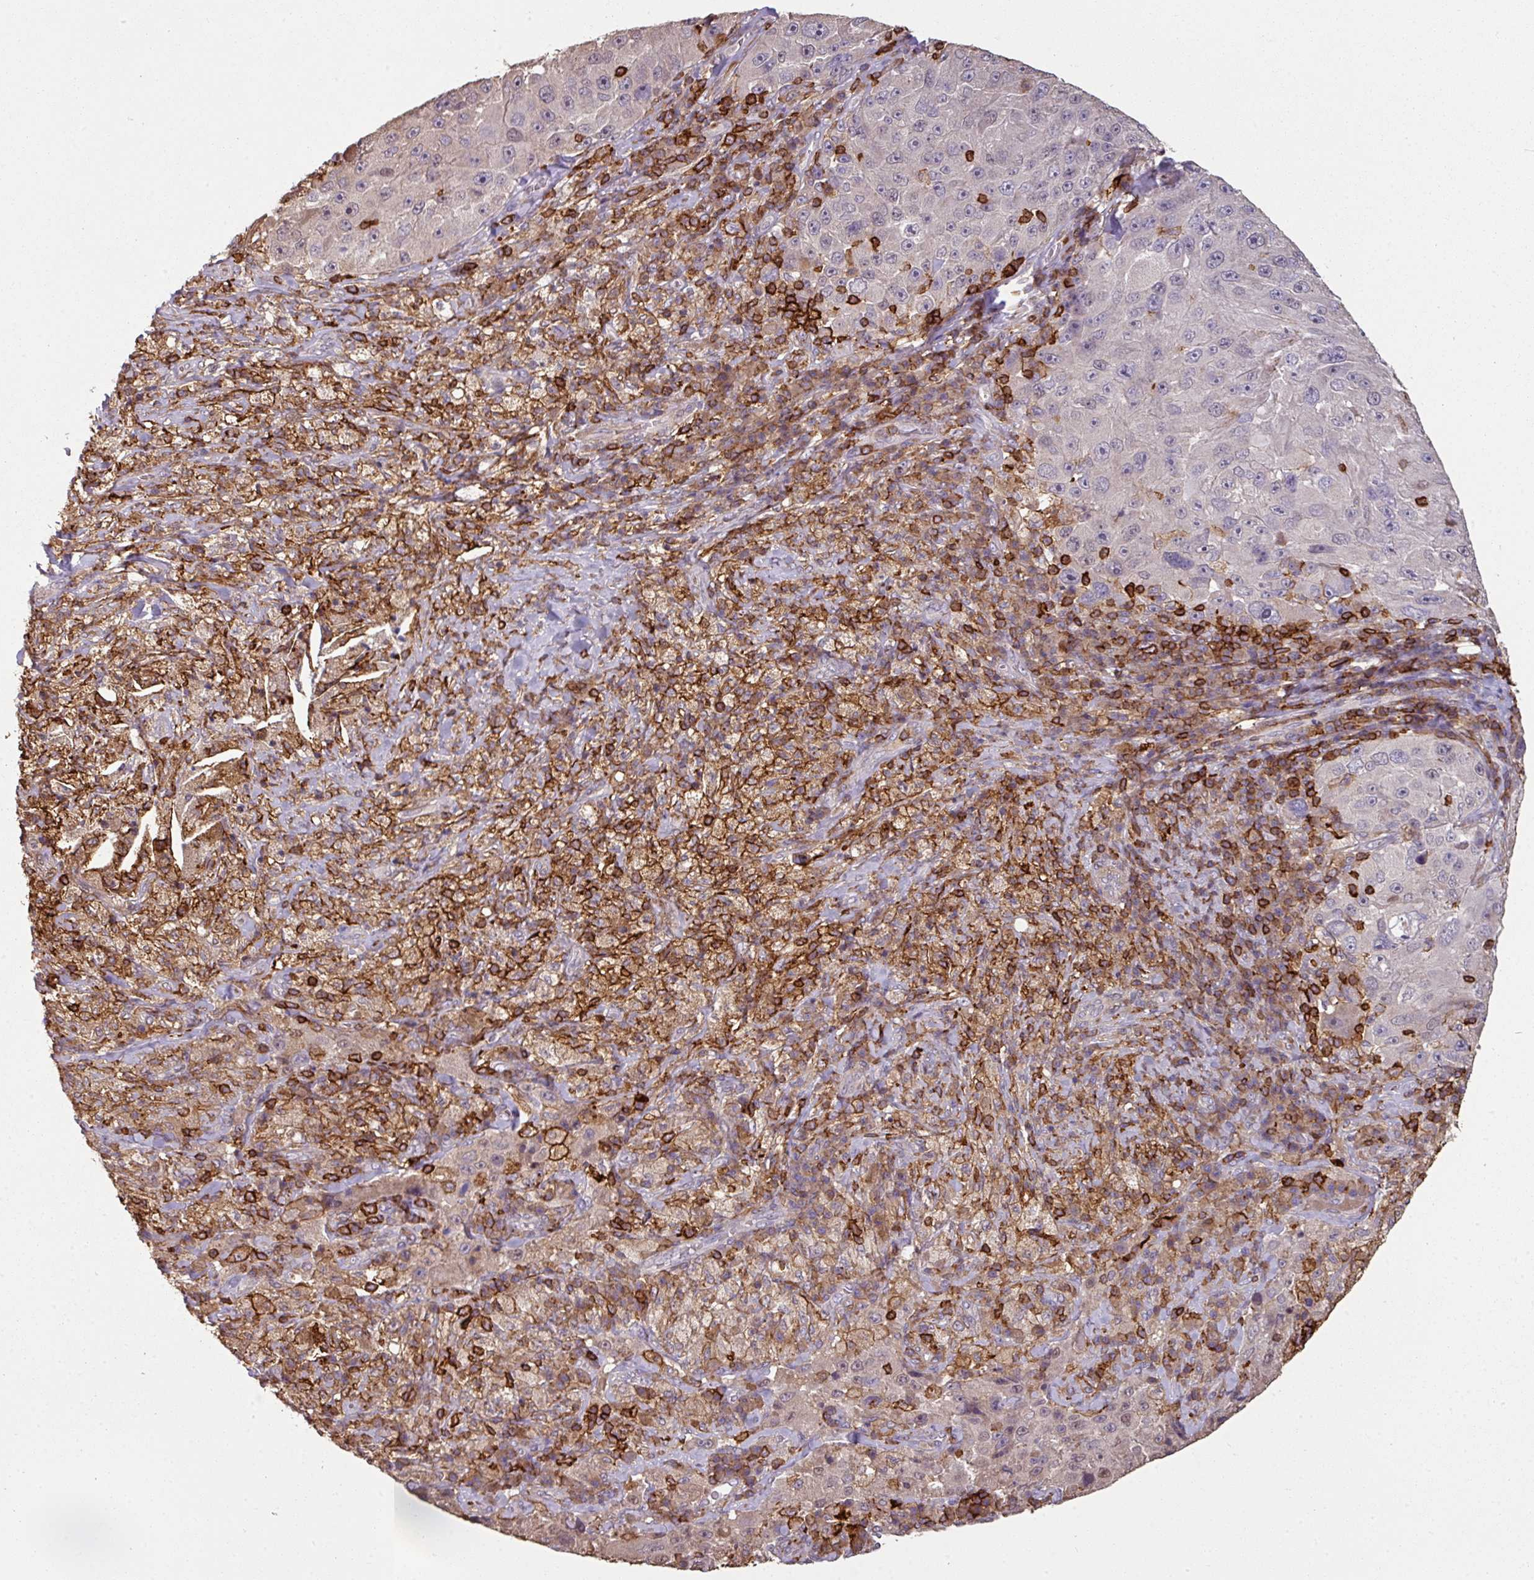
{"staining": {"intensity": "negative", "quantity": "none", "location": "none"}, "tissue": "melanoma", "cell_type": "Tumor cells", "image_type": "cancer", "snomed": [{"axis": "morphology", "description": "Malignant melanoma, Metastatic site"}, {"axis": "topography", "description": "Lymph node"}], "caption": "The immunohistochemistry (IHC) image has no significant expression in tumor cells of malignant melanoma (metastatic site) tissue. (DAB immunohistochemistry (IHC) visualized using brightfield microscopy, high magnification).", "gene": "OLFML2B", "patient": {"sex": "male", "age": 62}}